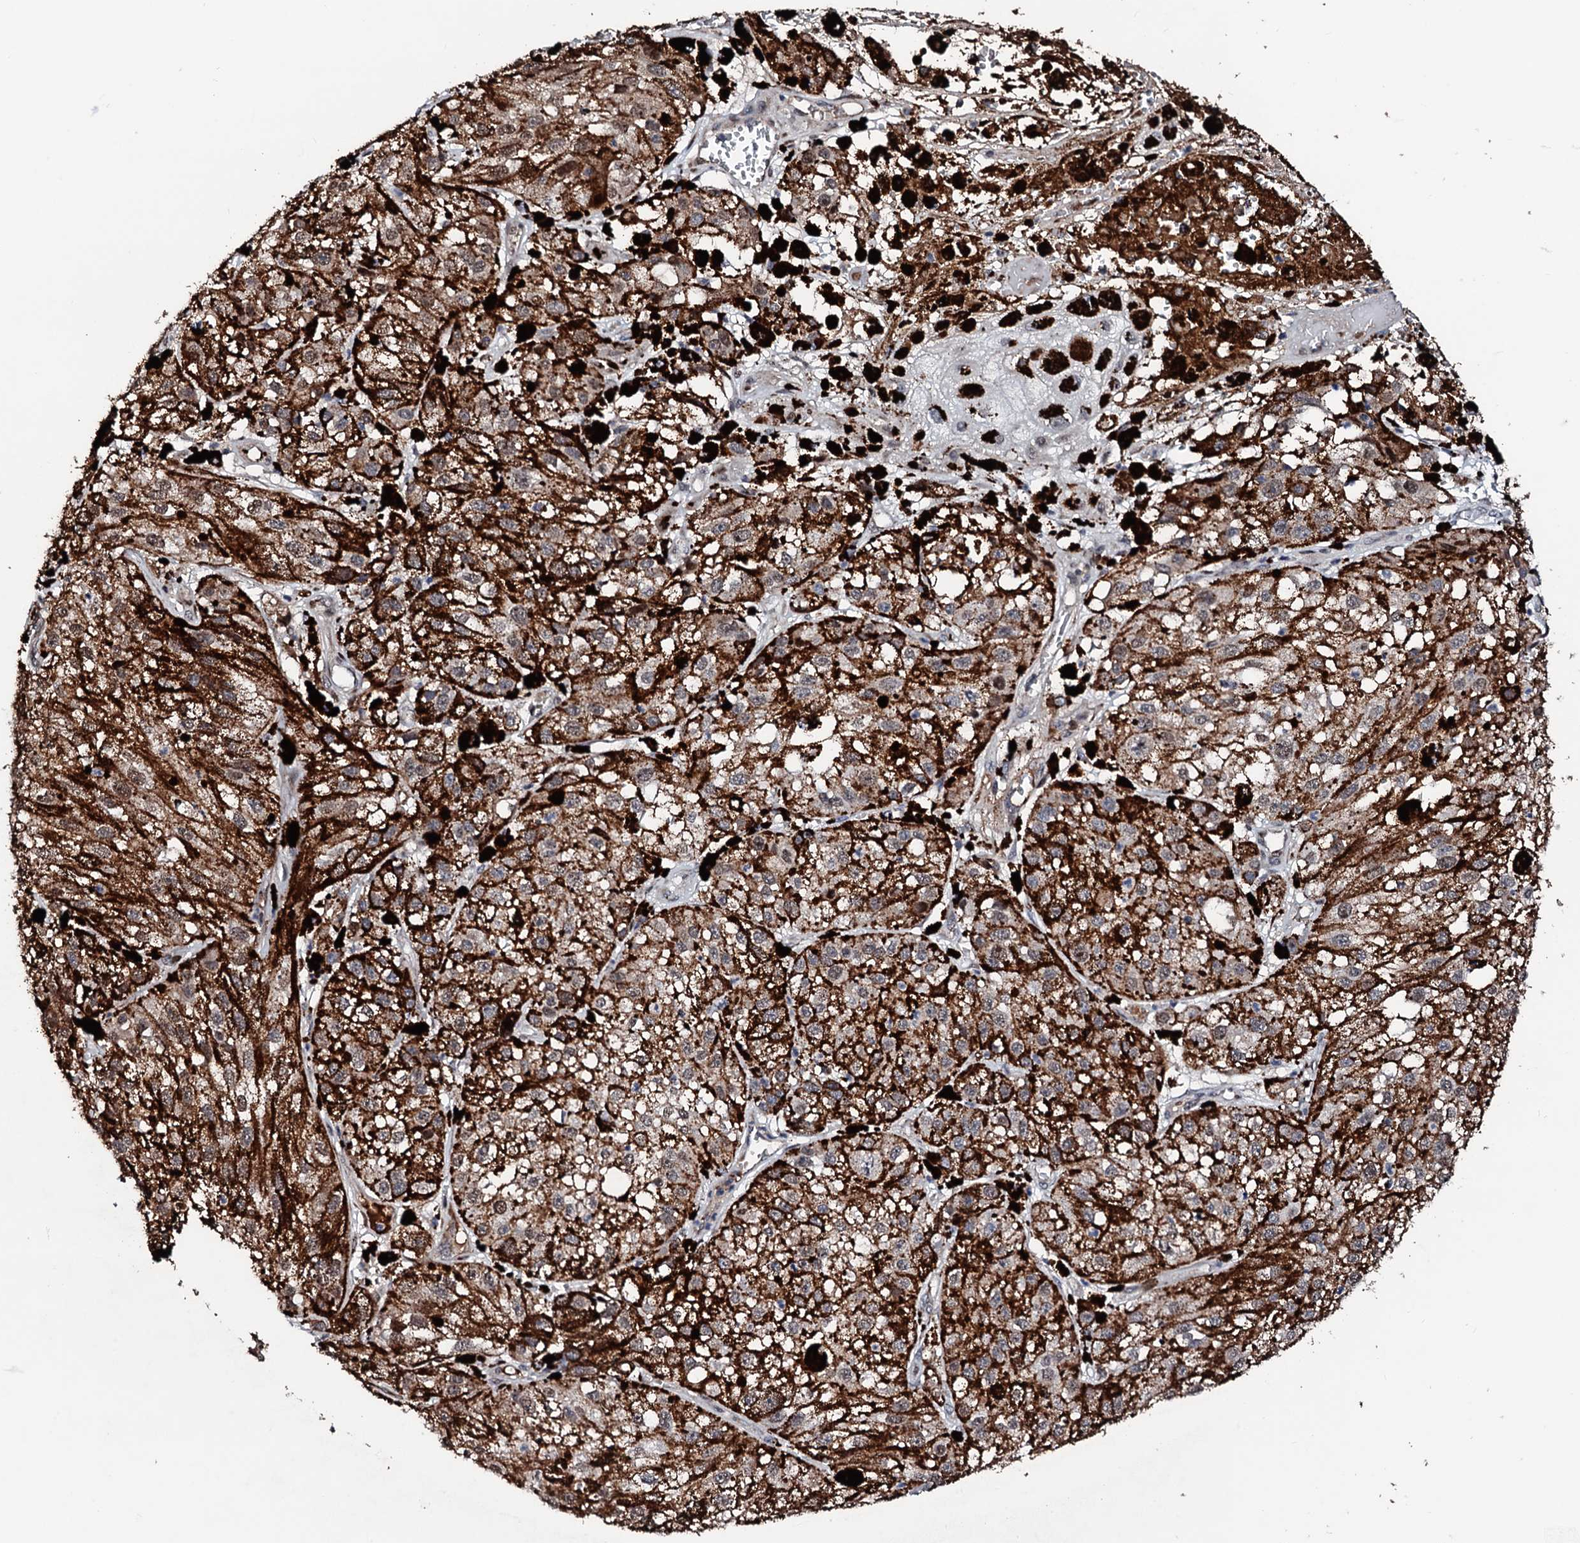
{"staining": {"intensity": "moderate", "quantity": ">75%", "location": "cytoplasmic/membranous"}, "tissue": "melanoma", "cell_type": "Tumor cells", "image_type": "cancer", "snomed": [{"axis": "morphology", "description": "Malignant melanoma, NOS"}, {"axis": "topography", "description": "Skin"}], "caption": "An IHC histopathology image of neoplastic tissue is shown. Protein staining in brown highlights moderate cytoplasmic/membranous positivity in melanoma within tumor cells.", "gene": "KIF18A", "patient": {"sex": "male", "age": 88}}